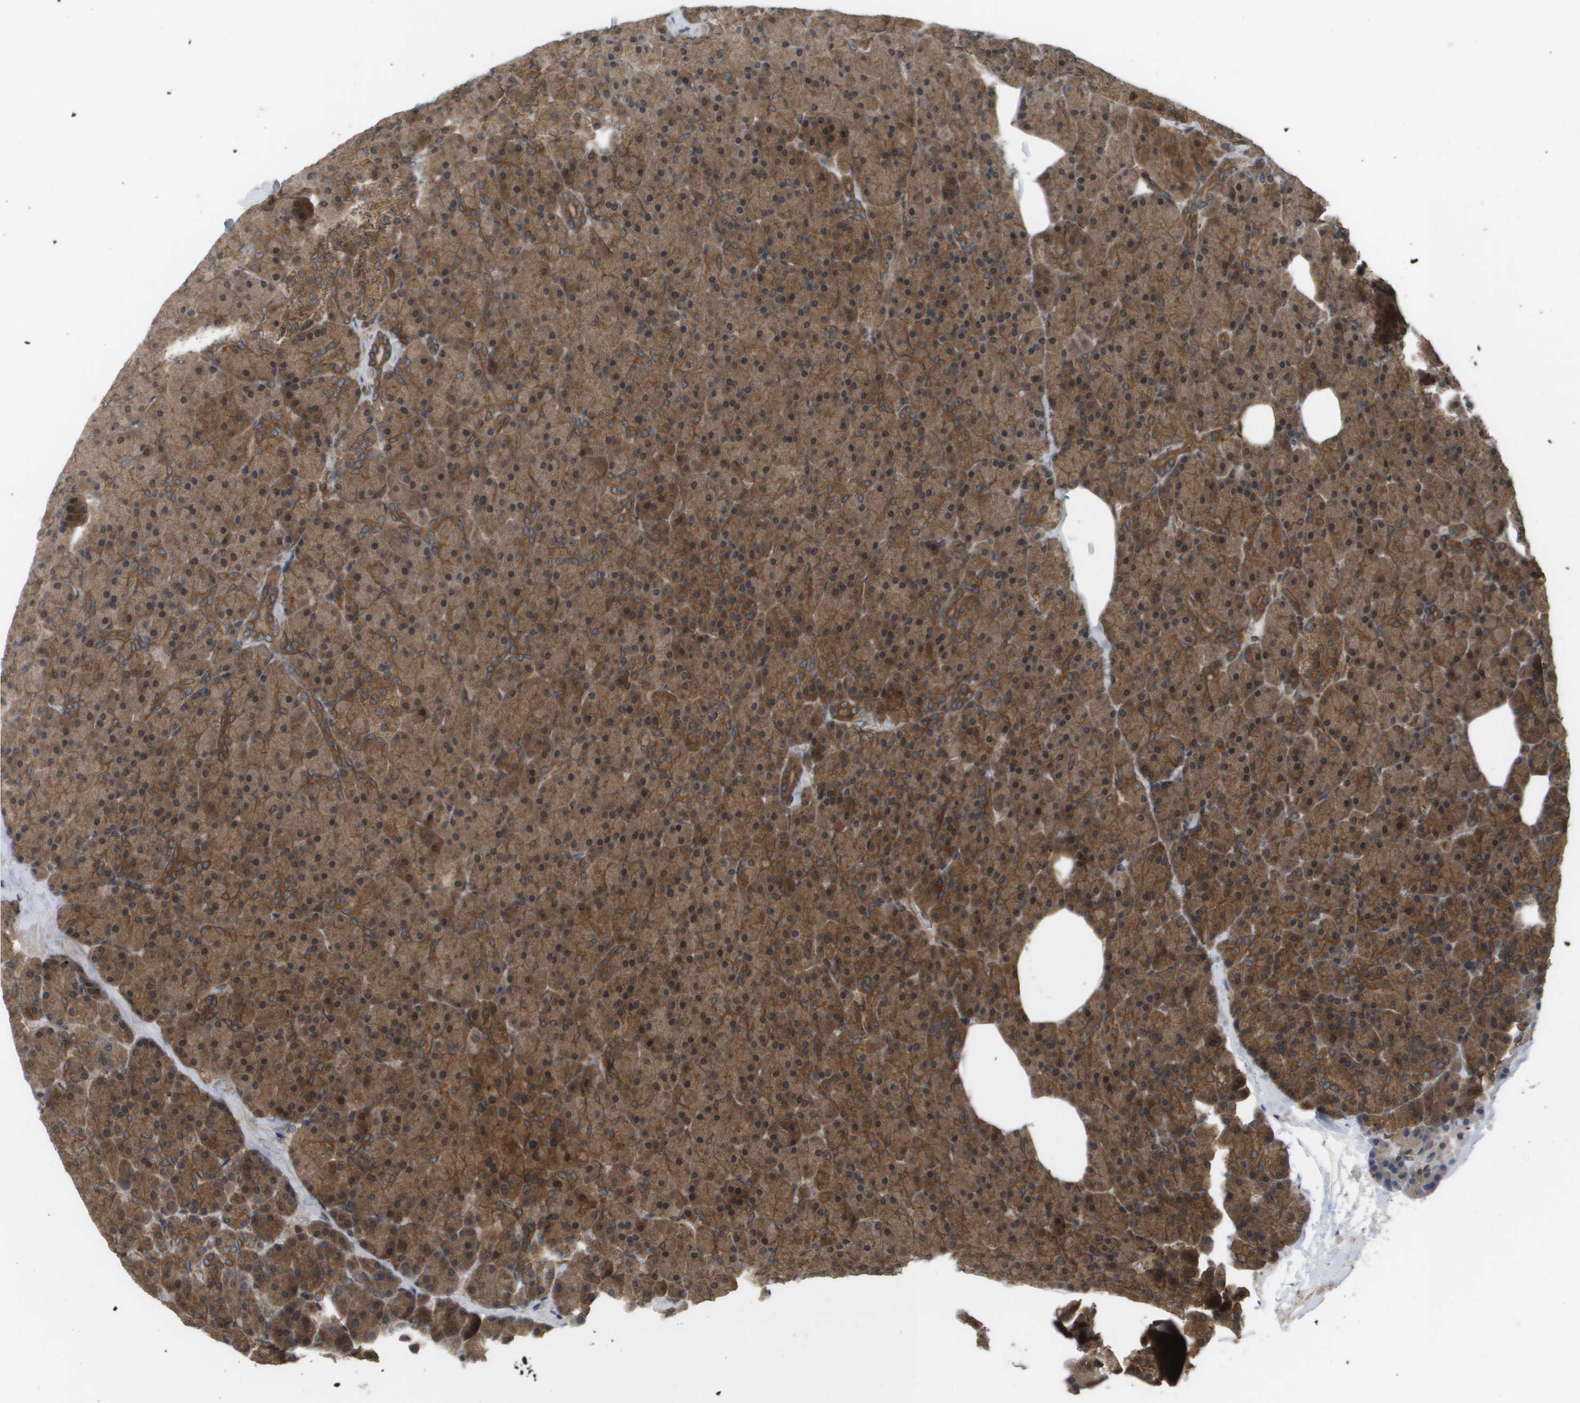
{"staining": {"intensity": "moderate", "quantity": ">75%", "location": "cytoplasmic/membranous,nuclear"}, "tissue": "pancreas", "cell_type": "Exocrine glandular cells", "image_type": "normal", "snomed": [{"axis": "morphology", "description": "Normal tissue, NOS"}, {"axis": "topography", "description": "Pancreas"}], "caption": "Protein expression by immunohistochemistry displays moderate cytoplasmic/membranous,nuclear positivity in approximately >75% of exocrine glandular cells in normal pancreas.", "gene": "CTPS2", "patient": {"sex": "female", "age": 35}}